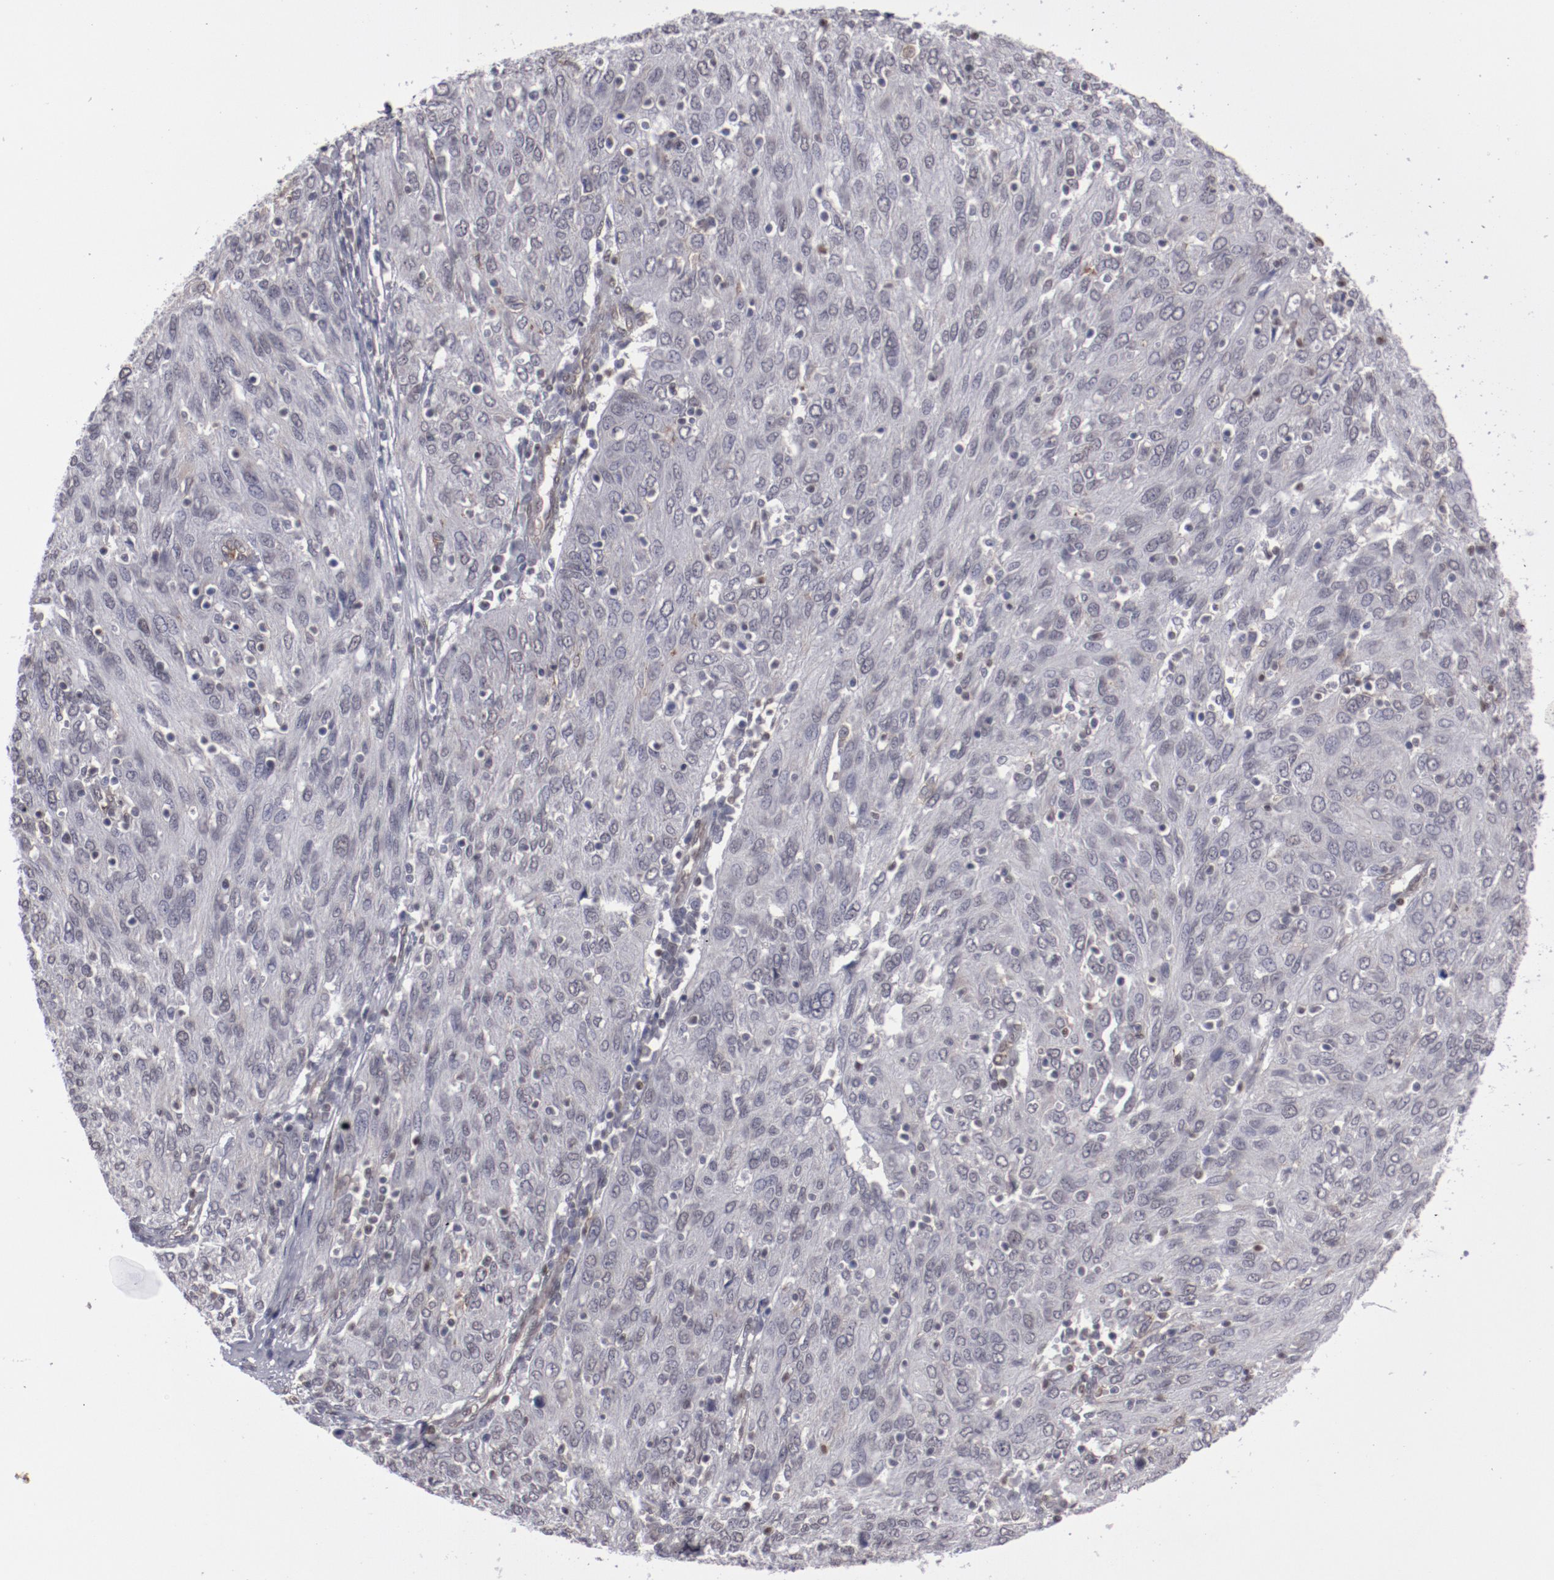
{"staining": {"intensity": "negative", "quantity": "none", "location": "none"}, "tissue": "ovarian cancer", "cell_type": "Tumor cells", "image_type": "cancer", "snomed": [{"axis": "morphology", "description": "Carcinoma, endometroid"}, {"axis": "topography", "description": "Ovary"}], "caption": "Immunohistochemistry histopathology image of ovarian cancer (endometroid carcinoma) stained for a protein (brown), which exhibits no positivity in tumor cells. (Brightfield microscopy of DAB (3,3'-diaminobenzidine) immunohistochemistry (IHC) at high magnification).", "gene": "LEF1", "patient": {"sex": "female", "age": 50}}